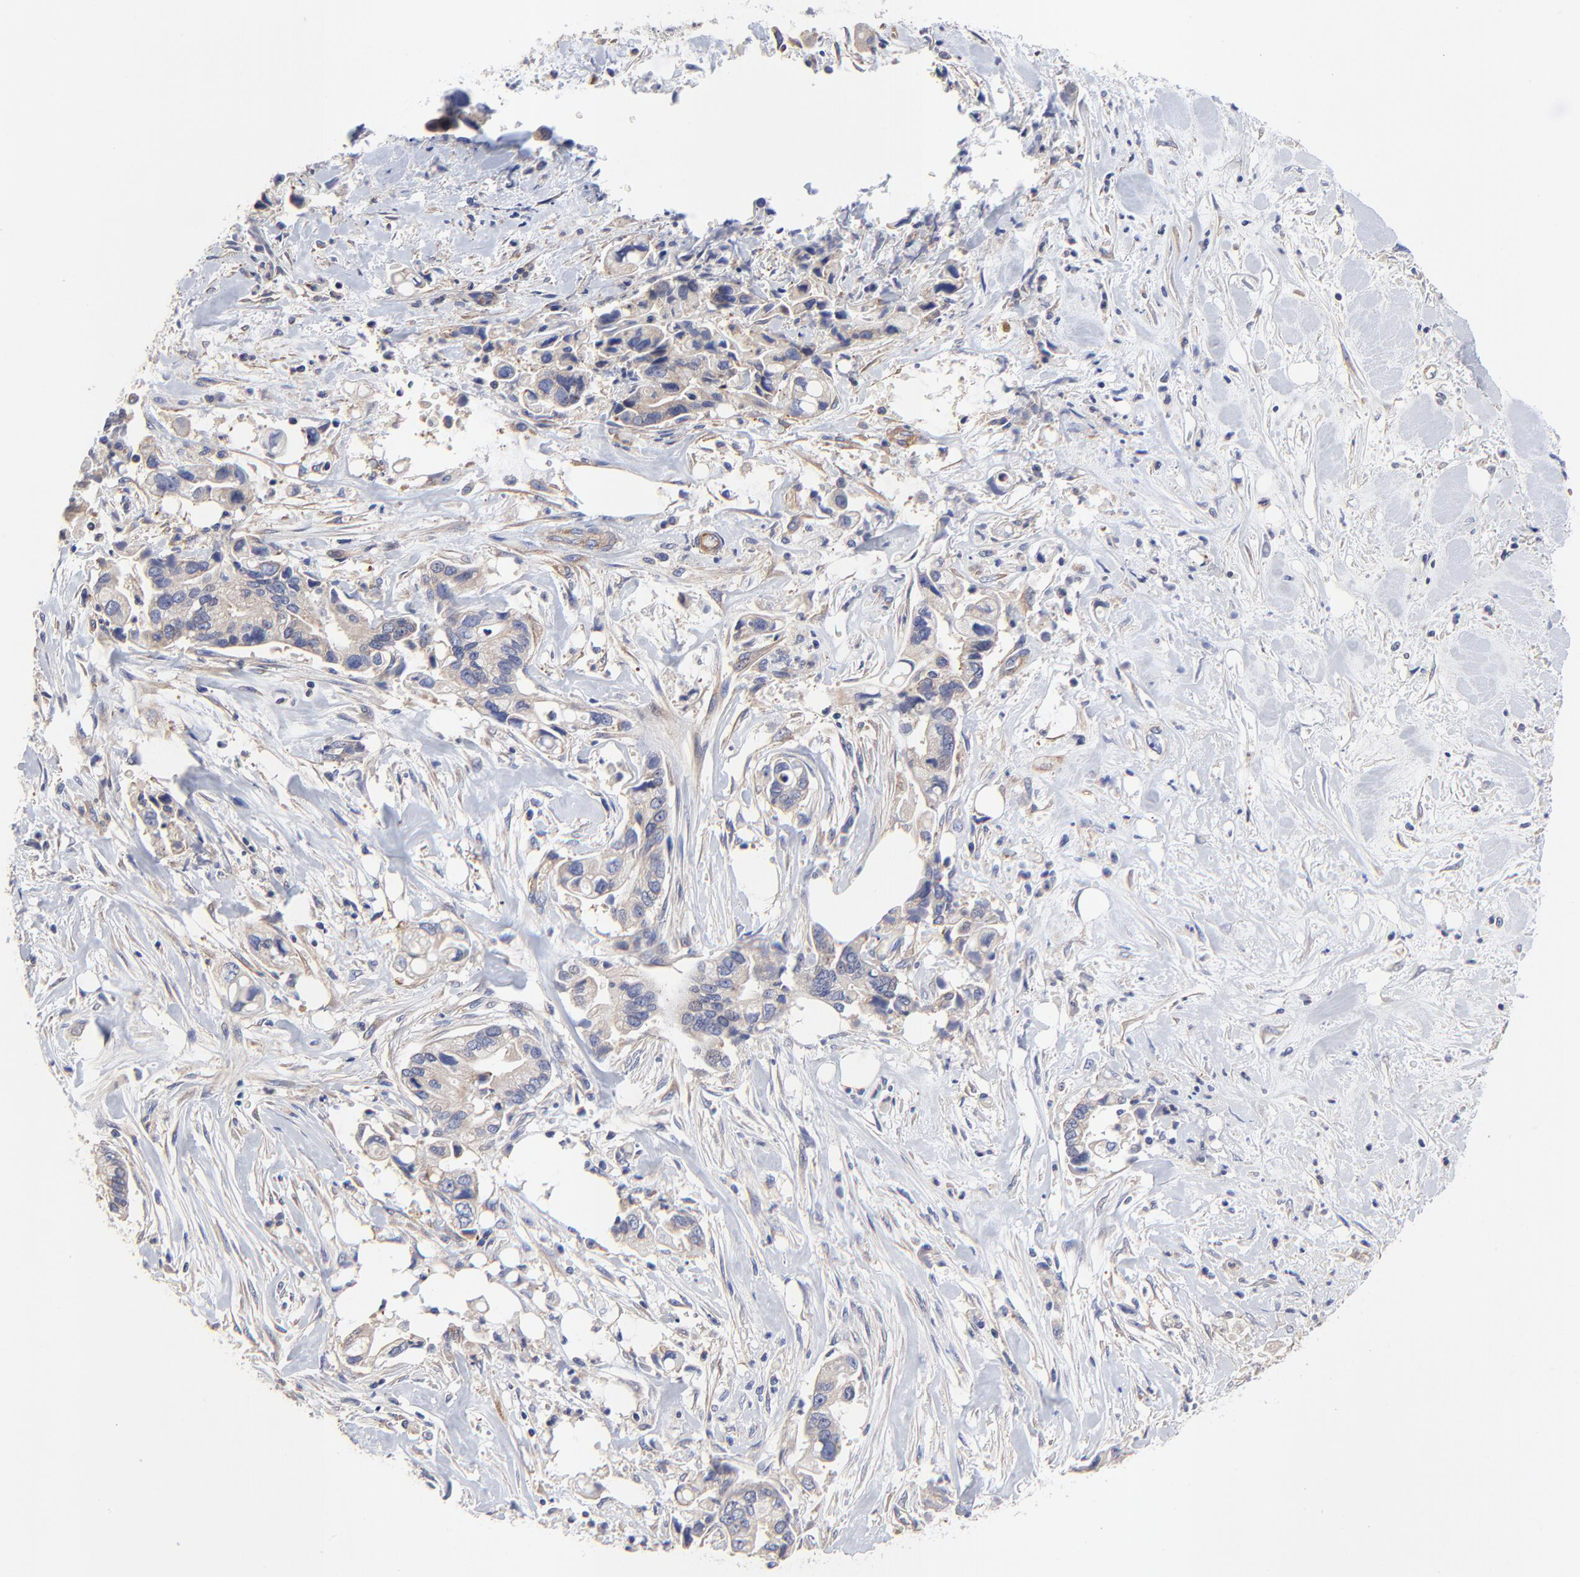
{"staining": {"intensity": "negative", "quantity": "none", "location": "none"}, "tissue": "pancreatic cancer", "cell_type": "Tumor cells", "image_type": "cancer", "snomed": [{"axis": "morphology", "description": "Adenocarcinoma, NOS"}, {"axis": "topography", "description": "Pancreas"}], "caption": "High magnification brightfield microscopy of pancreatic cancer stained with DAB (brown) and counterstained with hematoxylin (blue): tumor cells show no significant positivity.", "gene": "SULF2", "patient": {"sex": "male", "age": 70}}